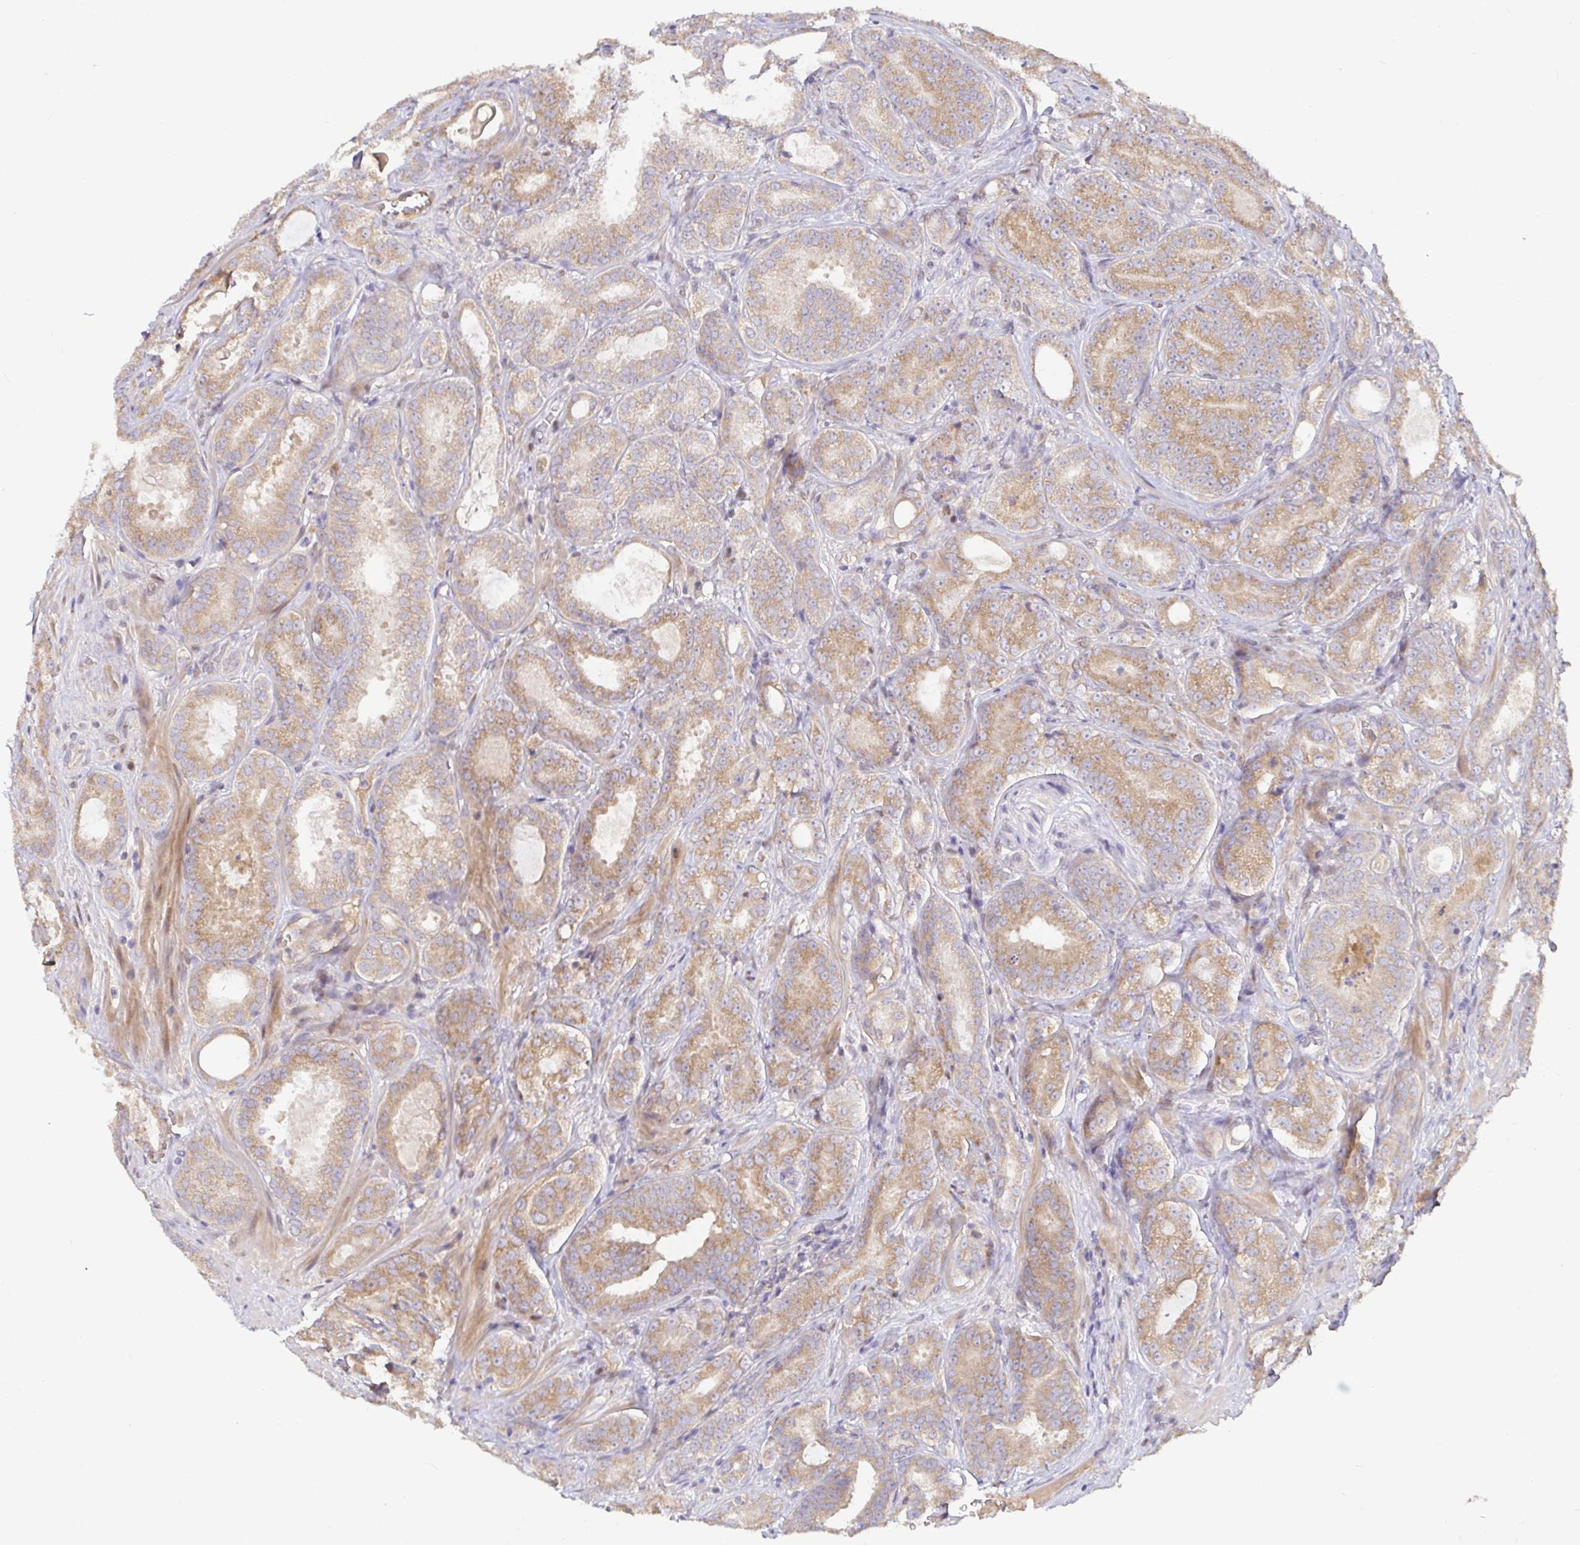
{"staining": {"intensity": "moderate", "quantity": ">75%", "location": "cytoplasmic/membranous"}, "tissue": "prostate cancer", "cell_type": "Tumor cells", "image_type": "cancer", "snomed": [{"axis": "morphology", "description": "Adenocarcinoma, High grade"}, {"axis": "topography", "description": "Prostate"}], "caption": "A photomicrograph showing moderate cytoplasmic/membranous staining in about >75% of tumor cells in prostate cancer, as visualized by brown immunohistochemical staining.", "gene": "LARP1", "patient": {"sex": "male", "age": 64}}